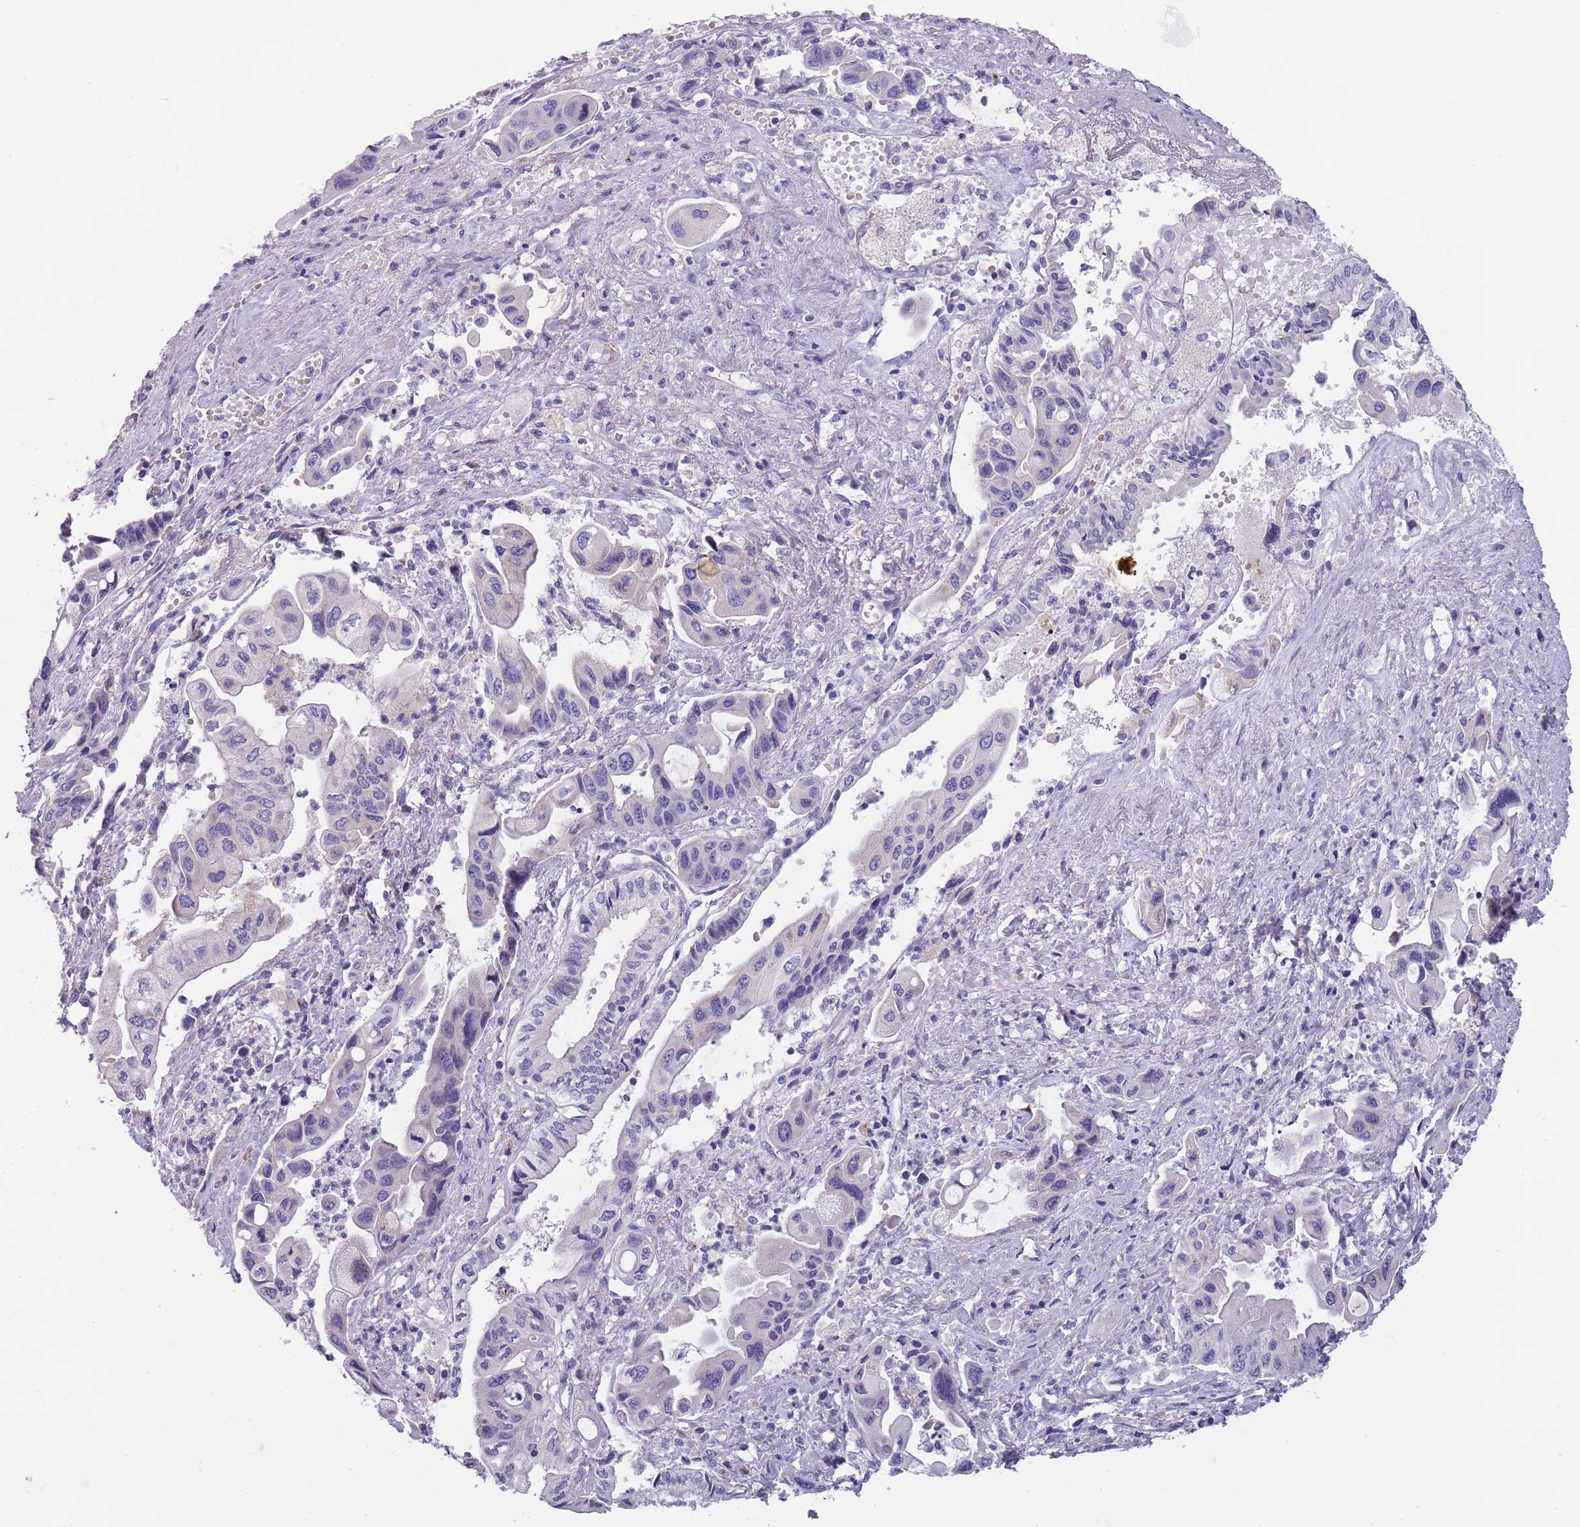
{"staining": {"intensity": "negative", "quantity": "none", "location": "none"}, "tissue": "pancreatic cancer", "cell_type": "Tumor cells", "image_type": "cancer", "snomed": [{"axis": "morphology", "description": "Adenocarcinoma, NOS"}, {"axis": "topography", "description": "Pancreas"}], "caption": "The immunohistochemistry photomicrograph has no significant expression in tumor cells of pancreatic cancer (adenocarcinoma) tissue. (Brightfield microscopy of DAB (3,3'-diaminobenzidine) IHC at high magnification).", "gene": "MAN1C1", "patient": {"sex": "female", "age": 50}}